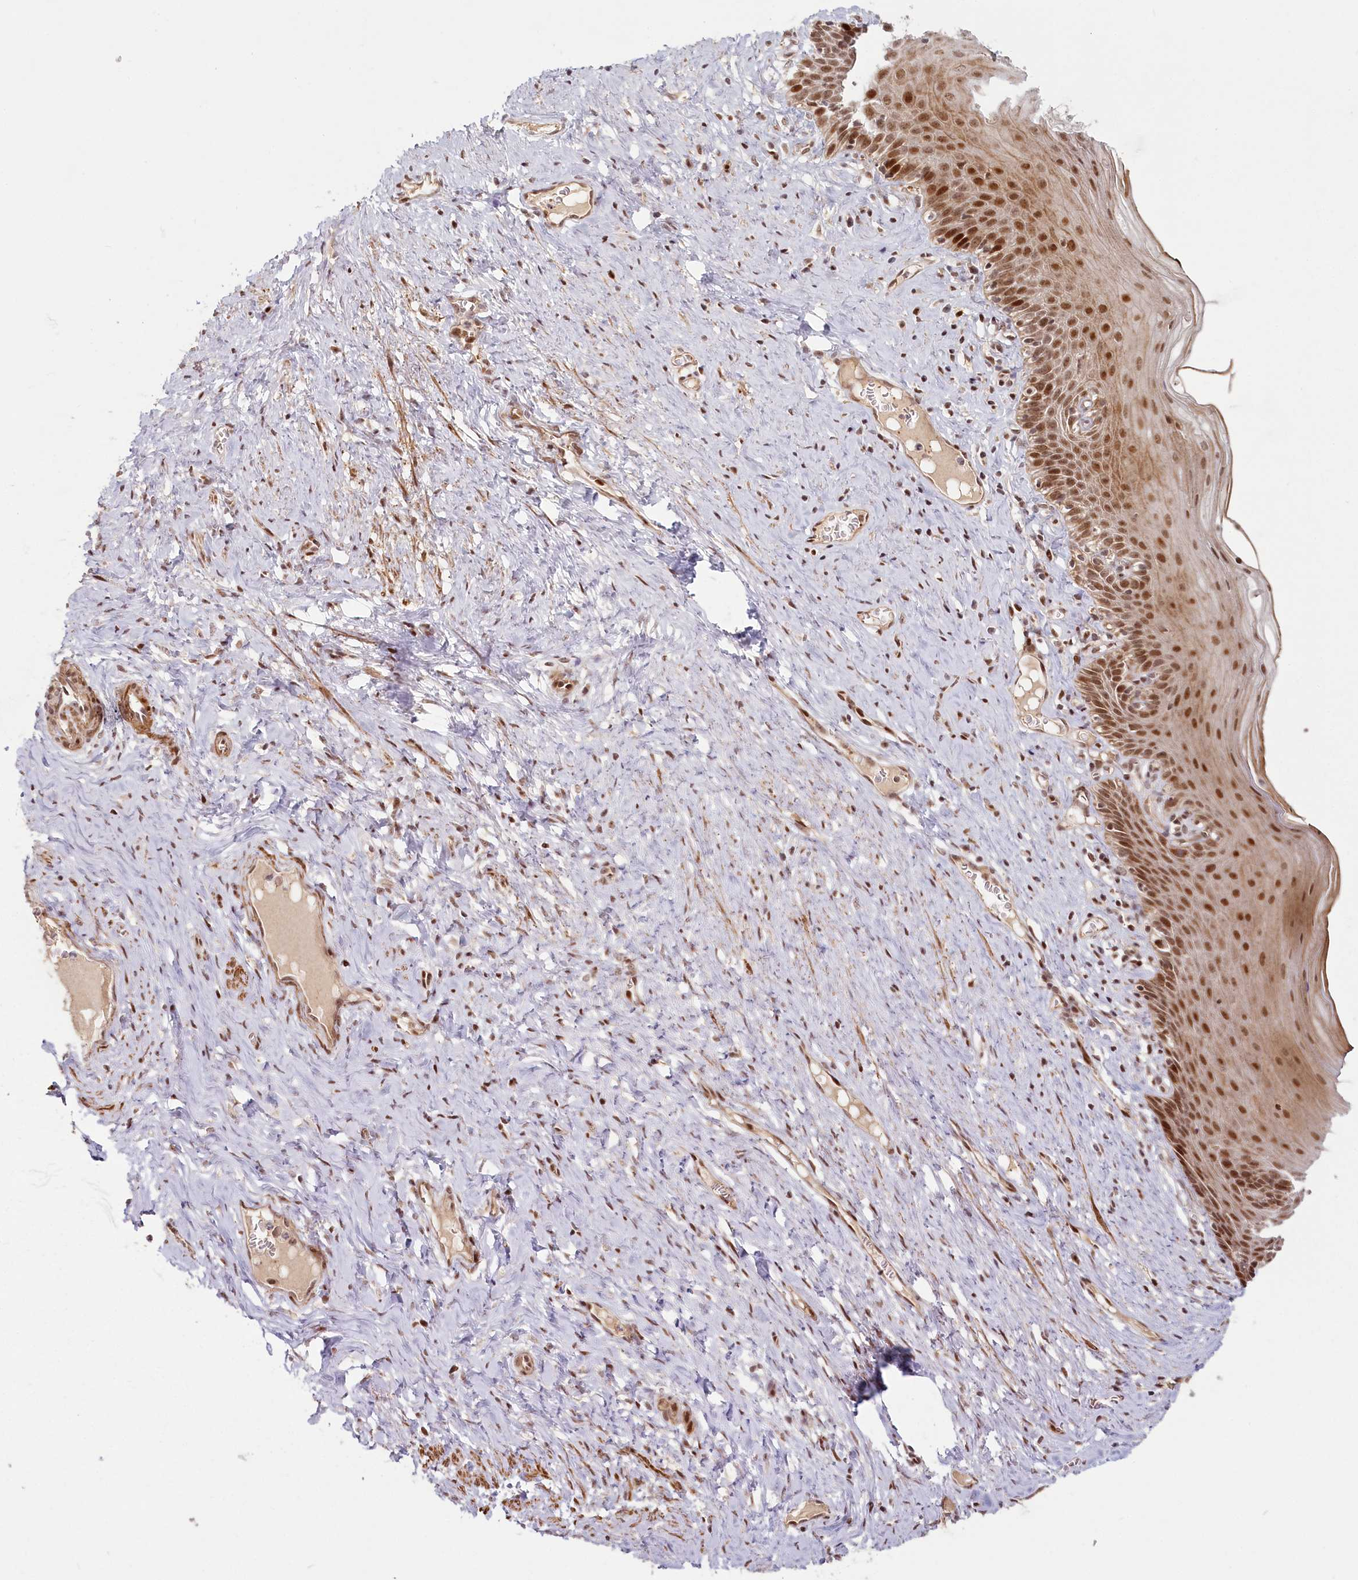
{"staining": {"intensity": "strong", "quantity": ">75%", "location": "nuclear"}, "tissue": "cervix", "cell_type": "Glandular cells", "image_type": "normal", "snomed": [{"axis": "morphology", "description": "Normal tissue, NOS"}, {"axis": "topography", "description": "Cervix"}], "caption": "Cervix stained for a protein reveals strong nuclear positivity in glandular cells. Immunohistochemistry (ihc) stains the protein of interest in brown and the nuclei are stained blue.", "gene": "FAM204A", "patient": {"sex": "female", "age": 42}}